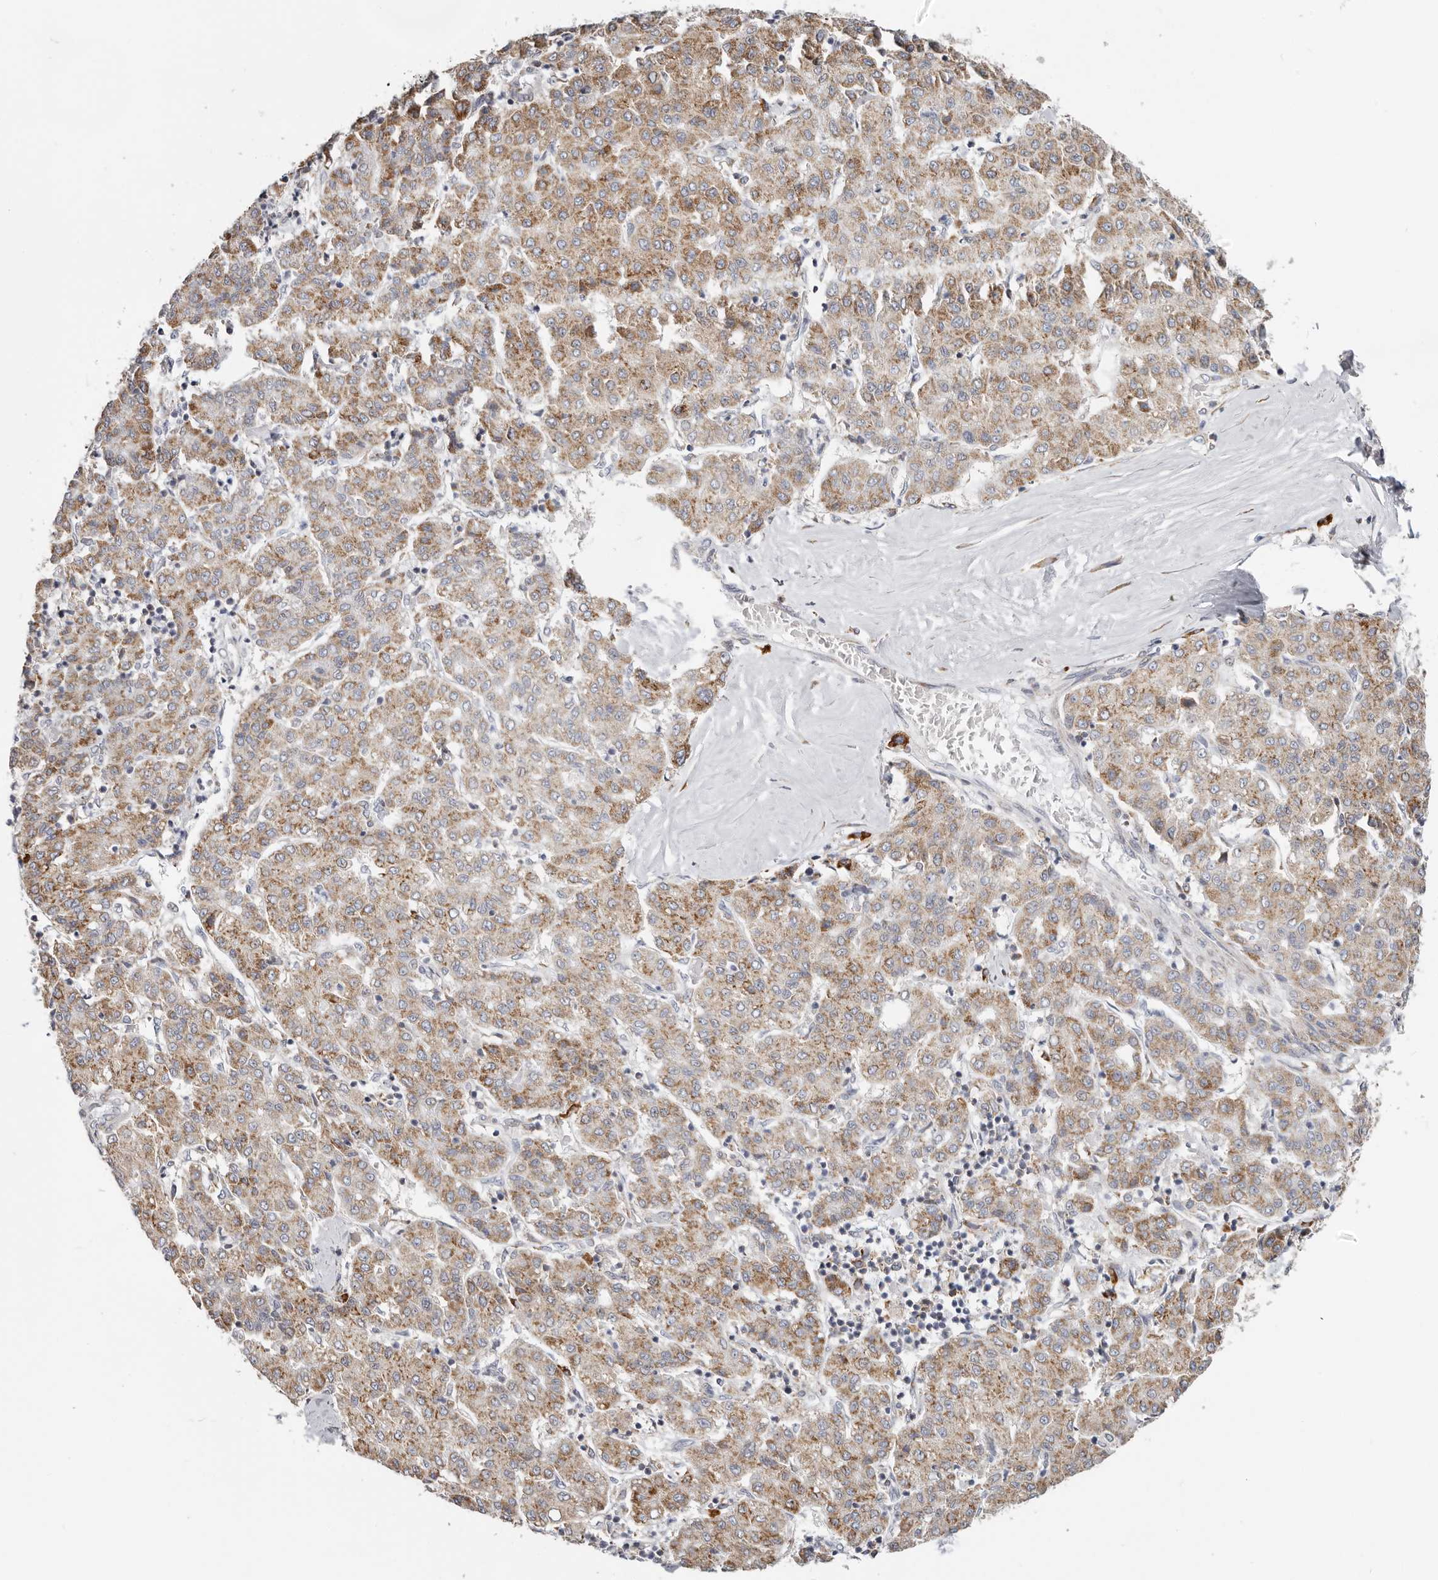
{"staining": {"intensity": "moderate", "quantity": ">75%", "location": "cytoplasmic/membranous"}, "tissue": "liver cancer", "cell_type": "Tumor cells", "image_type": "cancer", "snomed": [{"axis": "morphology", "description": "Carcinoma, Hepatocellular, NOS"}, {"axis": "topography", "description": "Liver"}], "caption": "Liver cancer was stained to show a protein in brown. There is medium levels of moderate cytoplasmic/membranous expression in about >75% of tumor cells.", "gene": "IL32", "patient": {"sex": "male", "age": 65}}